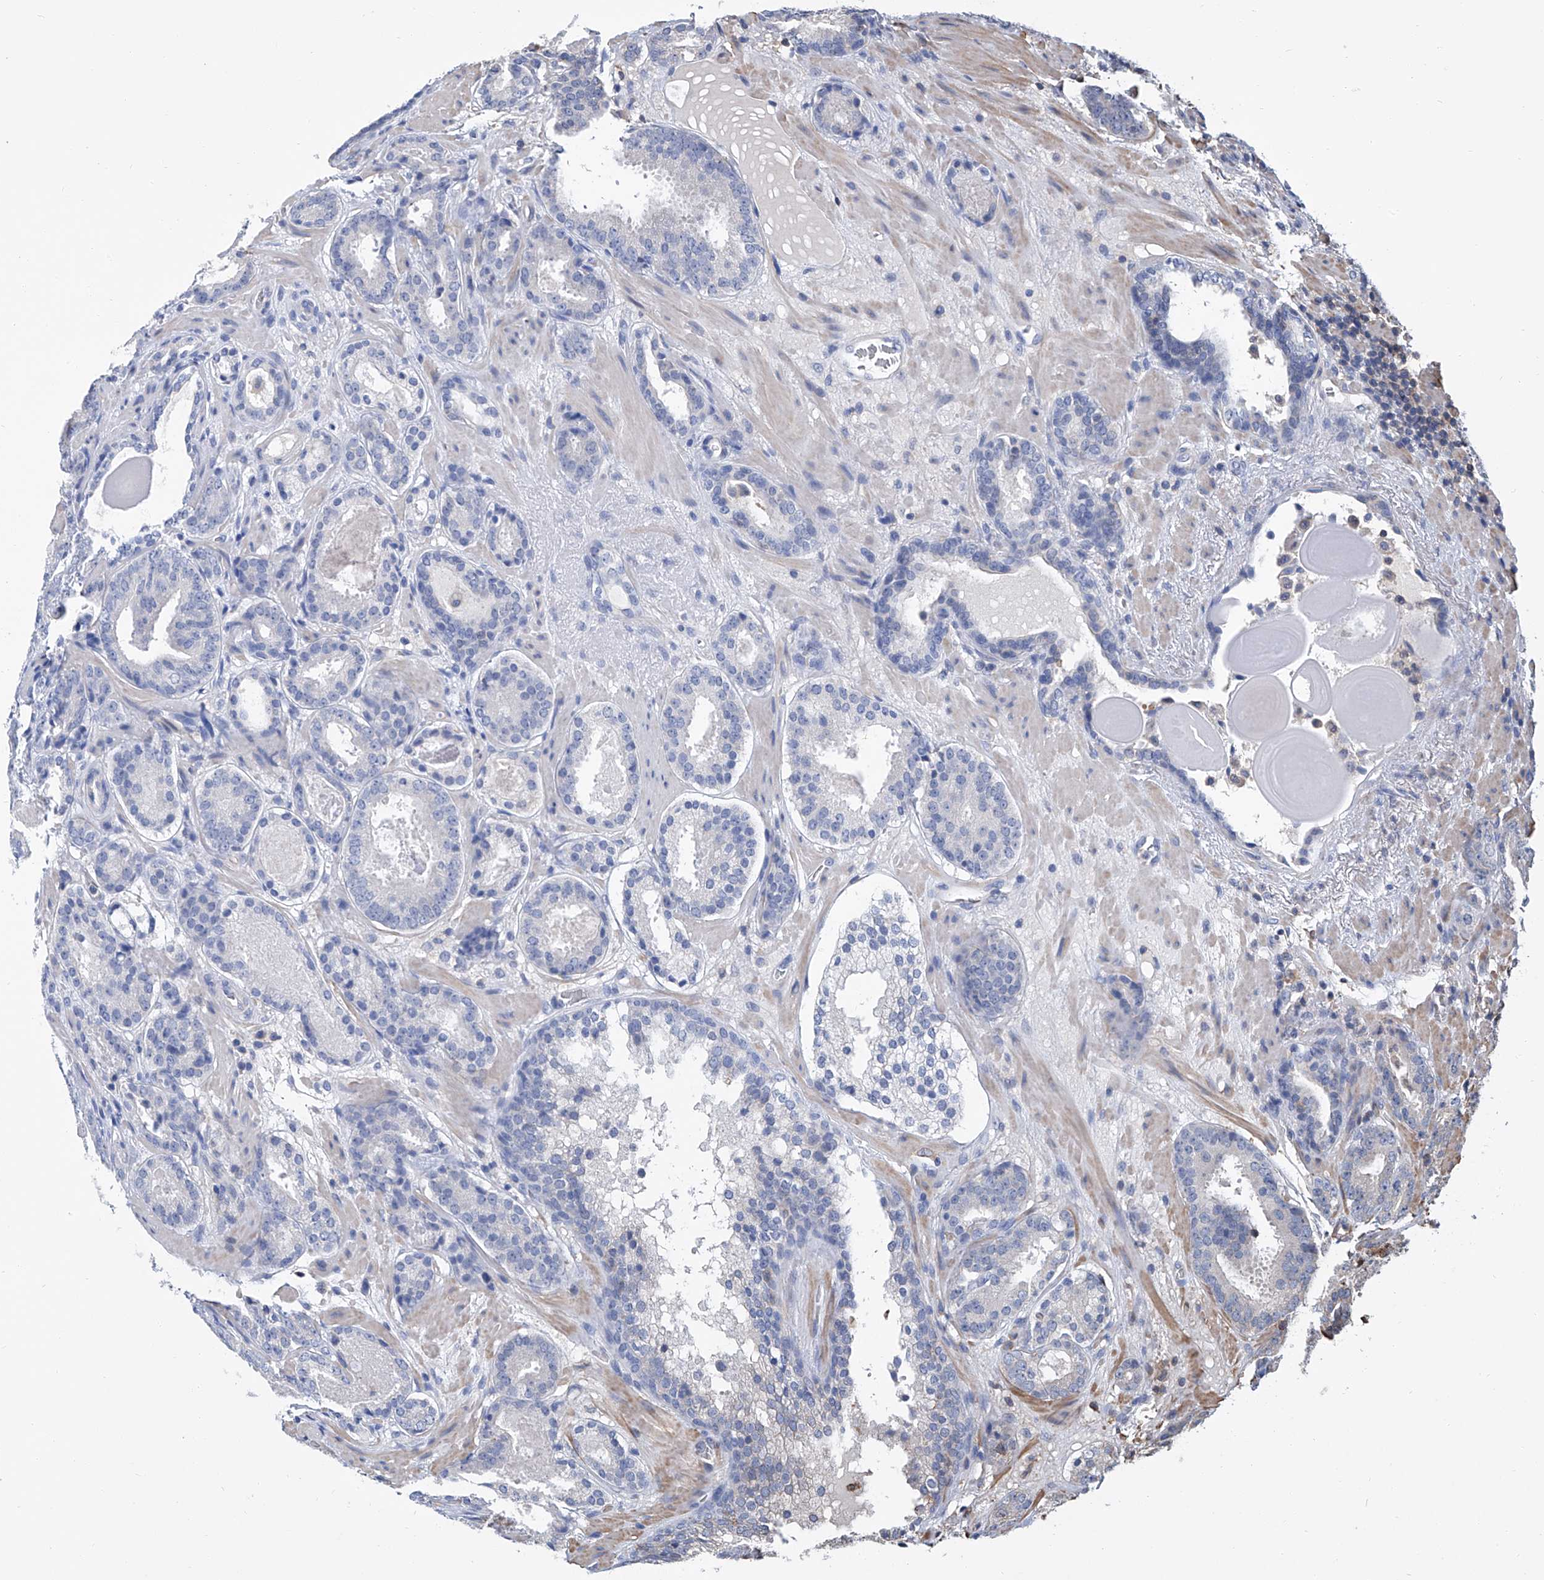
{"staining": {"intensity": "negative", "quantity": "none", "location": "none"}, "tissue": "prostate cancer", "cell_type": "Tumor cells", "image_type": "cancer", "snomed": [{"axis": "morphology", "description": "Adenocarcinoma, Low grade"}, {"axis": "topography", "description": "Prostate"}], "caption": "Adenocarcinoma (low-grade) (prostate) stained for a protein using immunohistochemistry demonstrates no staining tumor cells.", "gene": "GPT", "patient": {"sex": "male", "age": 69}}